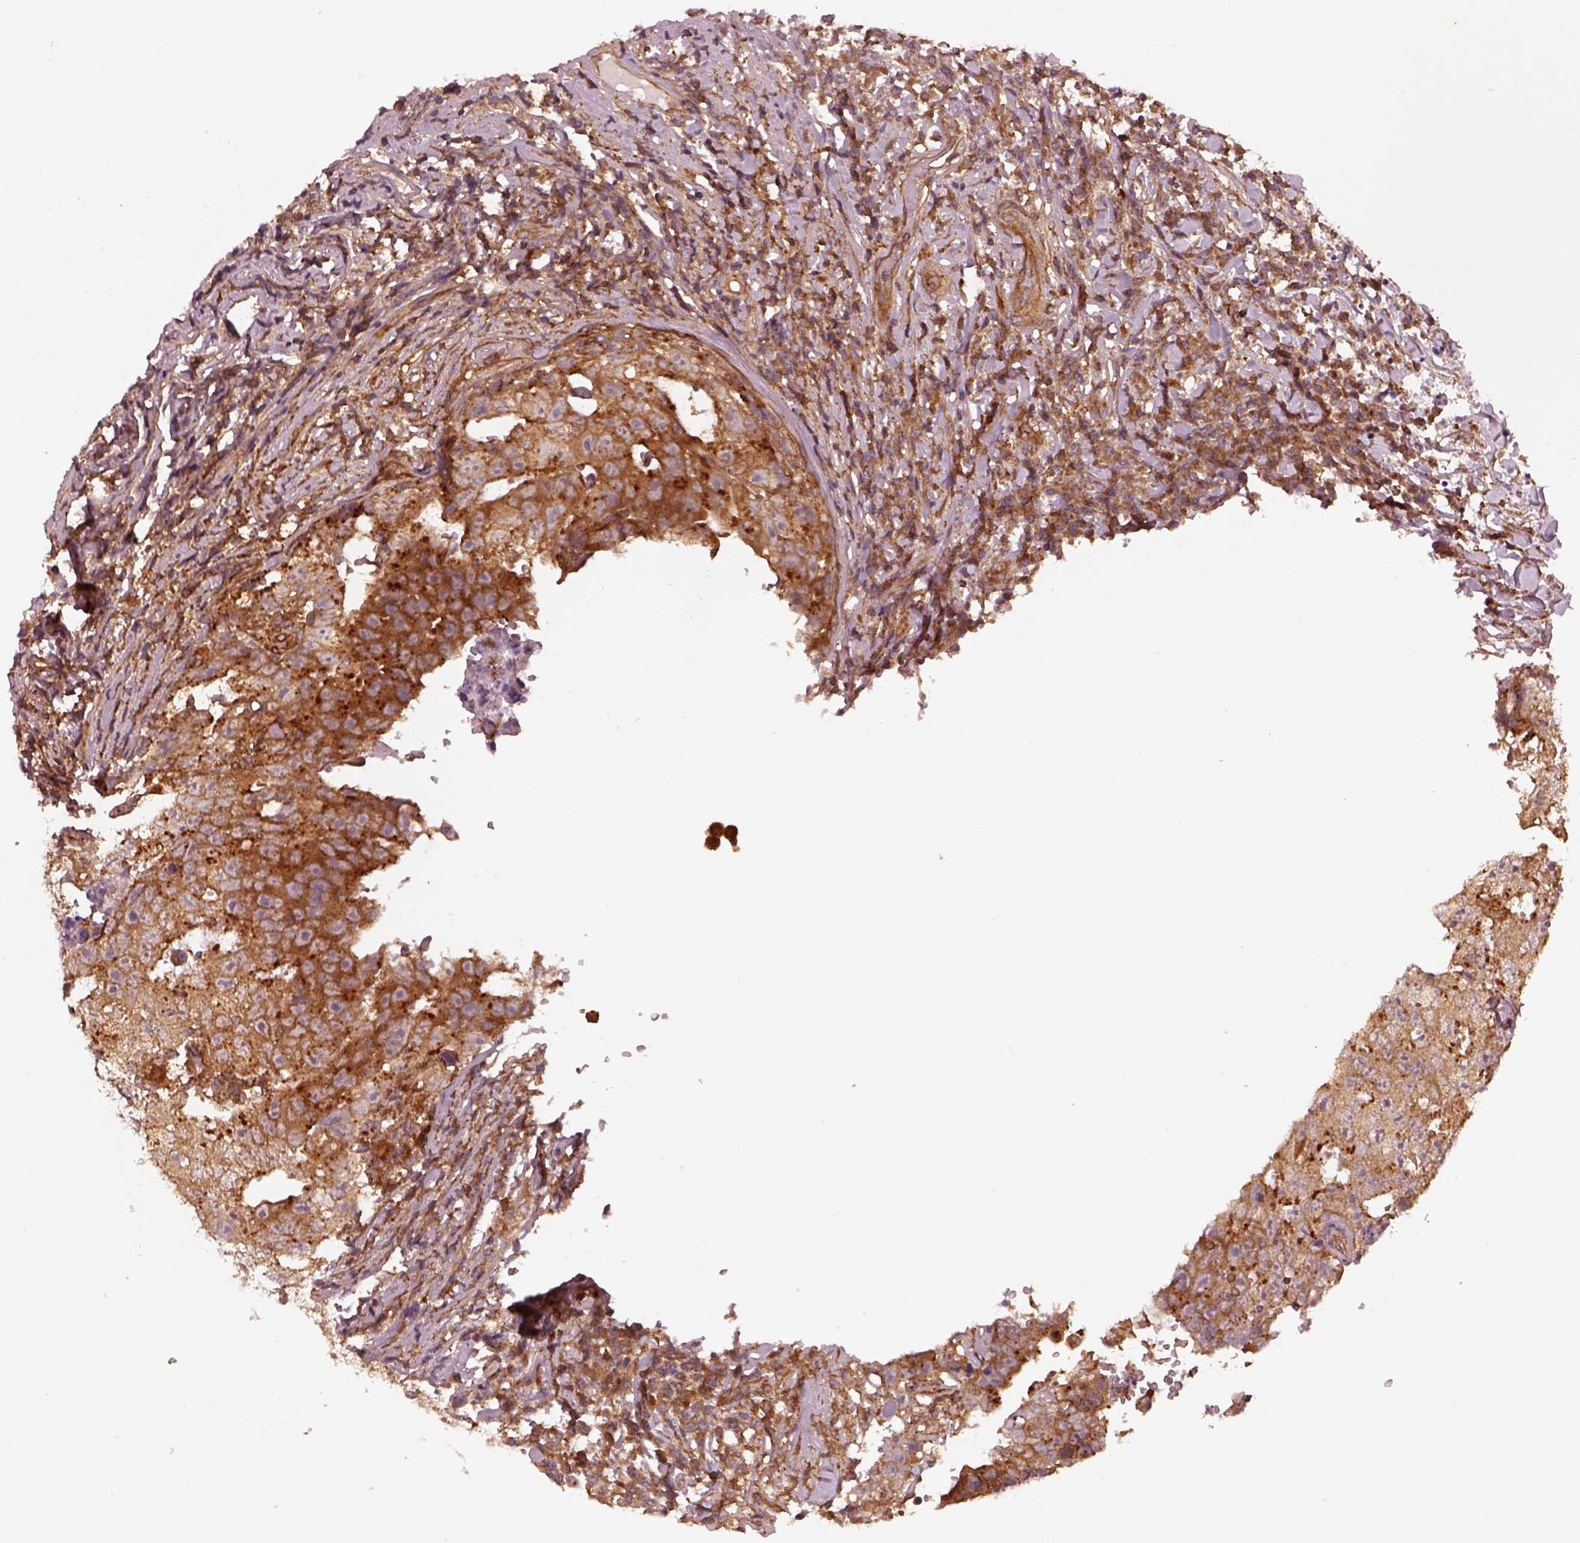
{"staining": {"intensity": "strong", "quantity": "25%-75%", "location": "cytoplasmic/membranous"}, "tissue": "testis cancer", "cell_type": "Tumor cells", "image_type": "cancer", "snomed": [{"axis": "morphology", "description": "Carcinoma, Embryonal, NOS"}, {"axis": "topography", "description": "Testis"}], "caption": "Immunohistochemistry (IHC) micrograph of human testis embryonal carcinoma stained for a protein (brown), which reveals high levels of strong cytoplasmic/membranous staining in approximately 25%-75% of tumor cells.", "gene": "WASHC2A", "patient": {"sex": "male", "age": 36}}